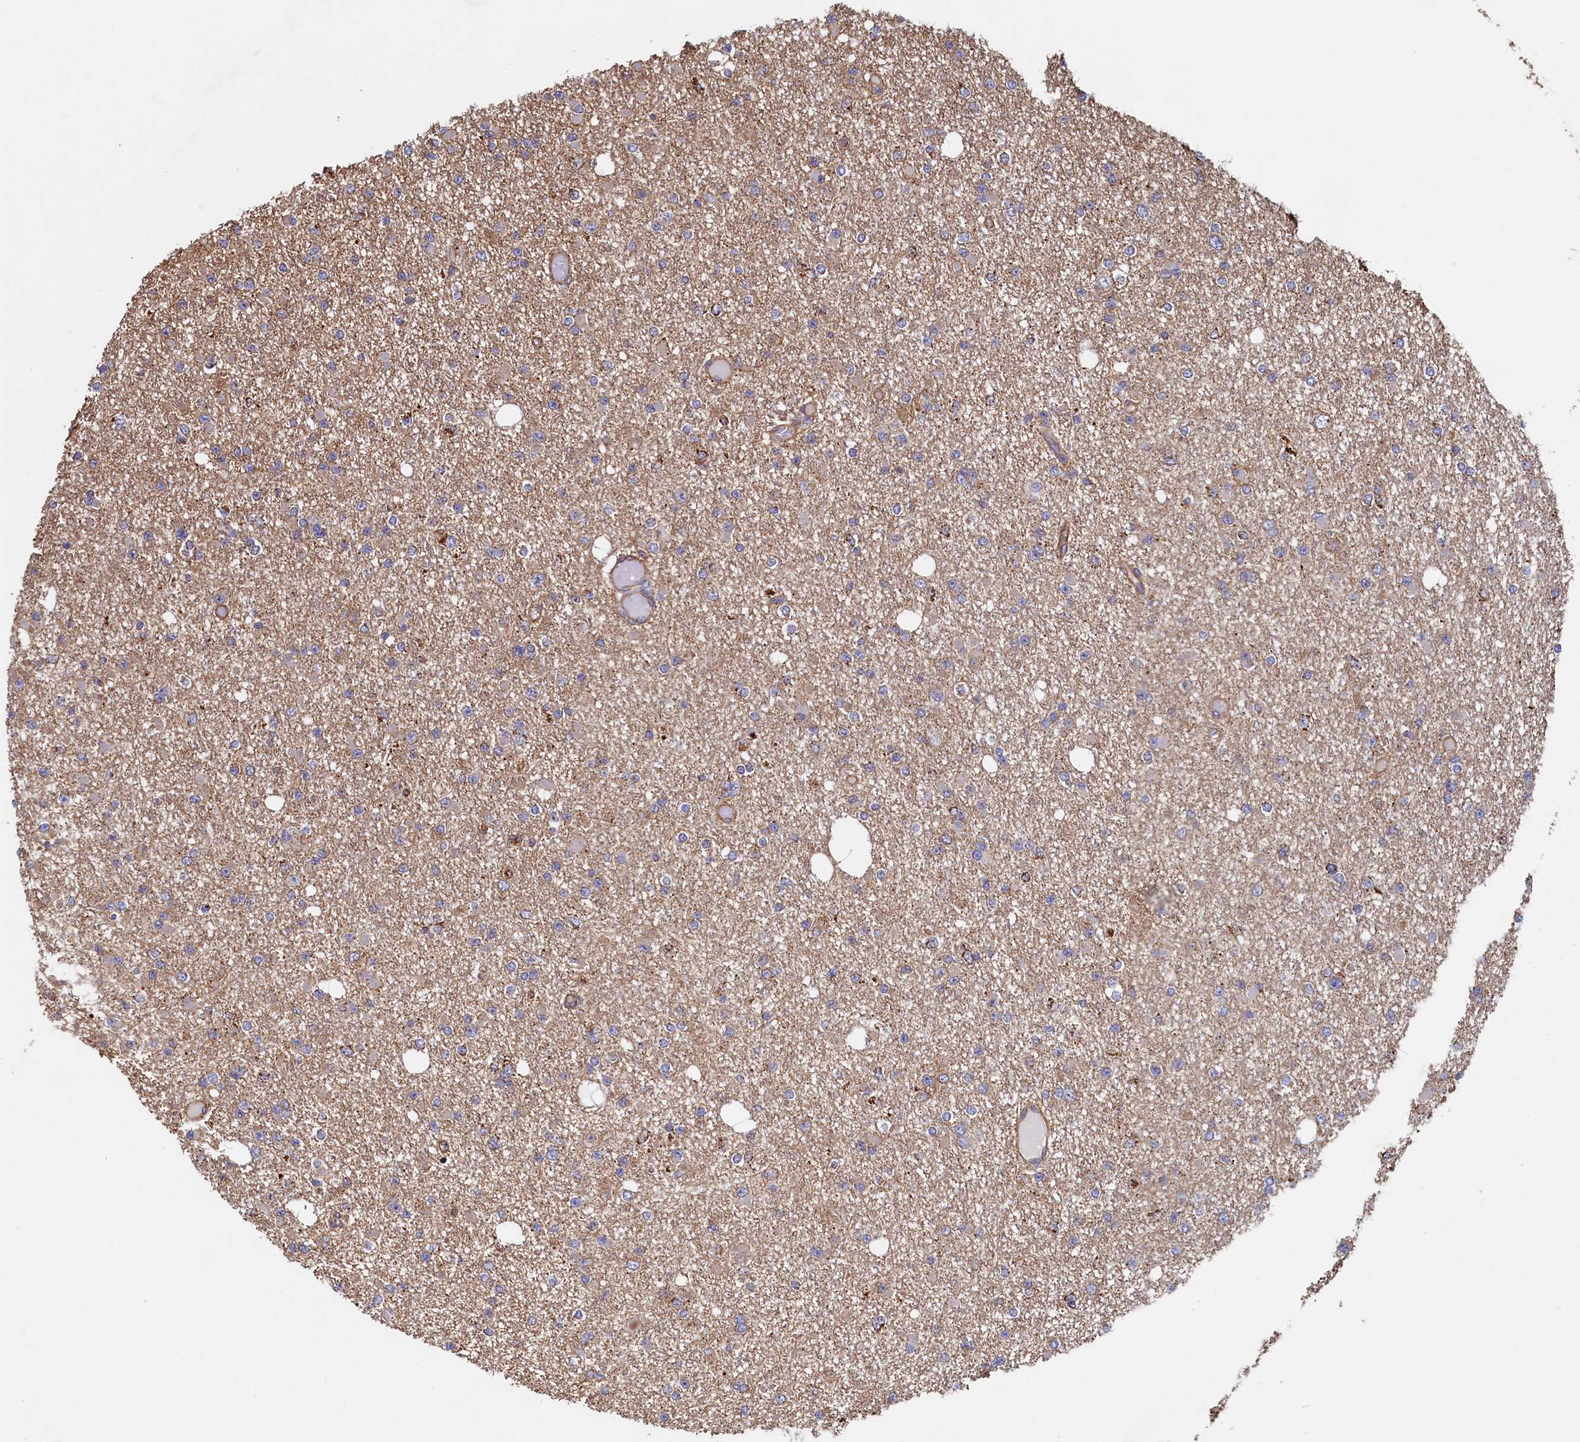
{"staining": {"intensity": "negative", "quantity": "none", "location": "none"}, "tissue": "glioma", "cell_type": "Tumor cells", "image_type": "cancer", "snomed": [{"axis": "morphology", "description": "Glioma, malignant, Low grade"}, {"axis": "topography", "description": "Brain"}], "caption": "Image shows no significant protein positivity in tumor cells of glioma. Nuclei are stained in blue.", "gene": "UBE3B", "patient": {"sex": "female", "age": 22}}